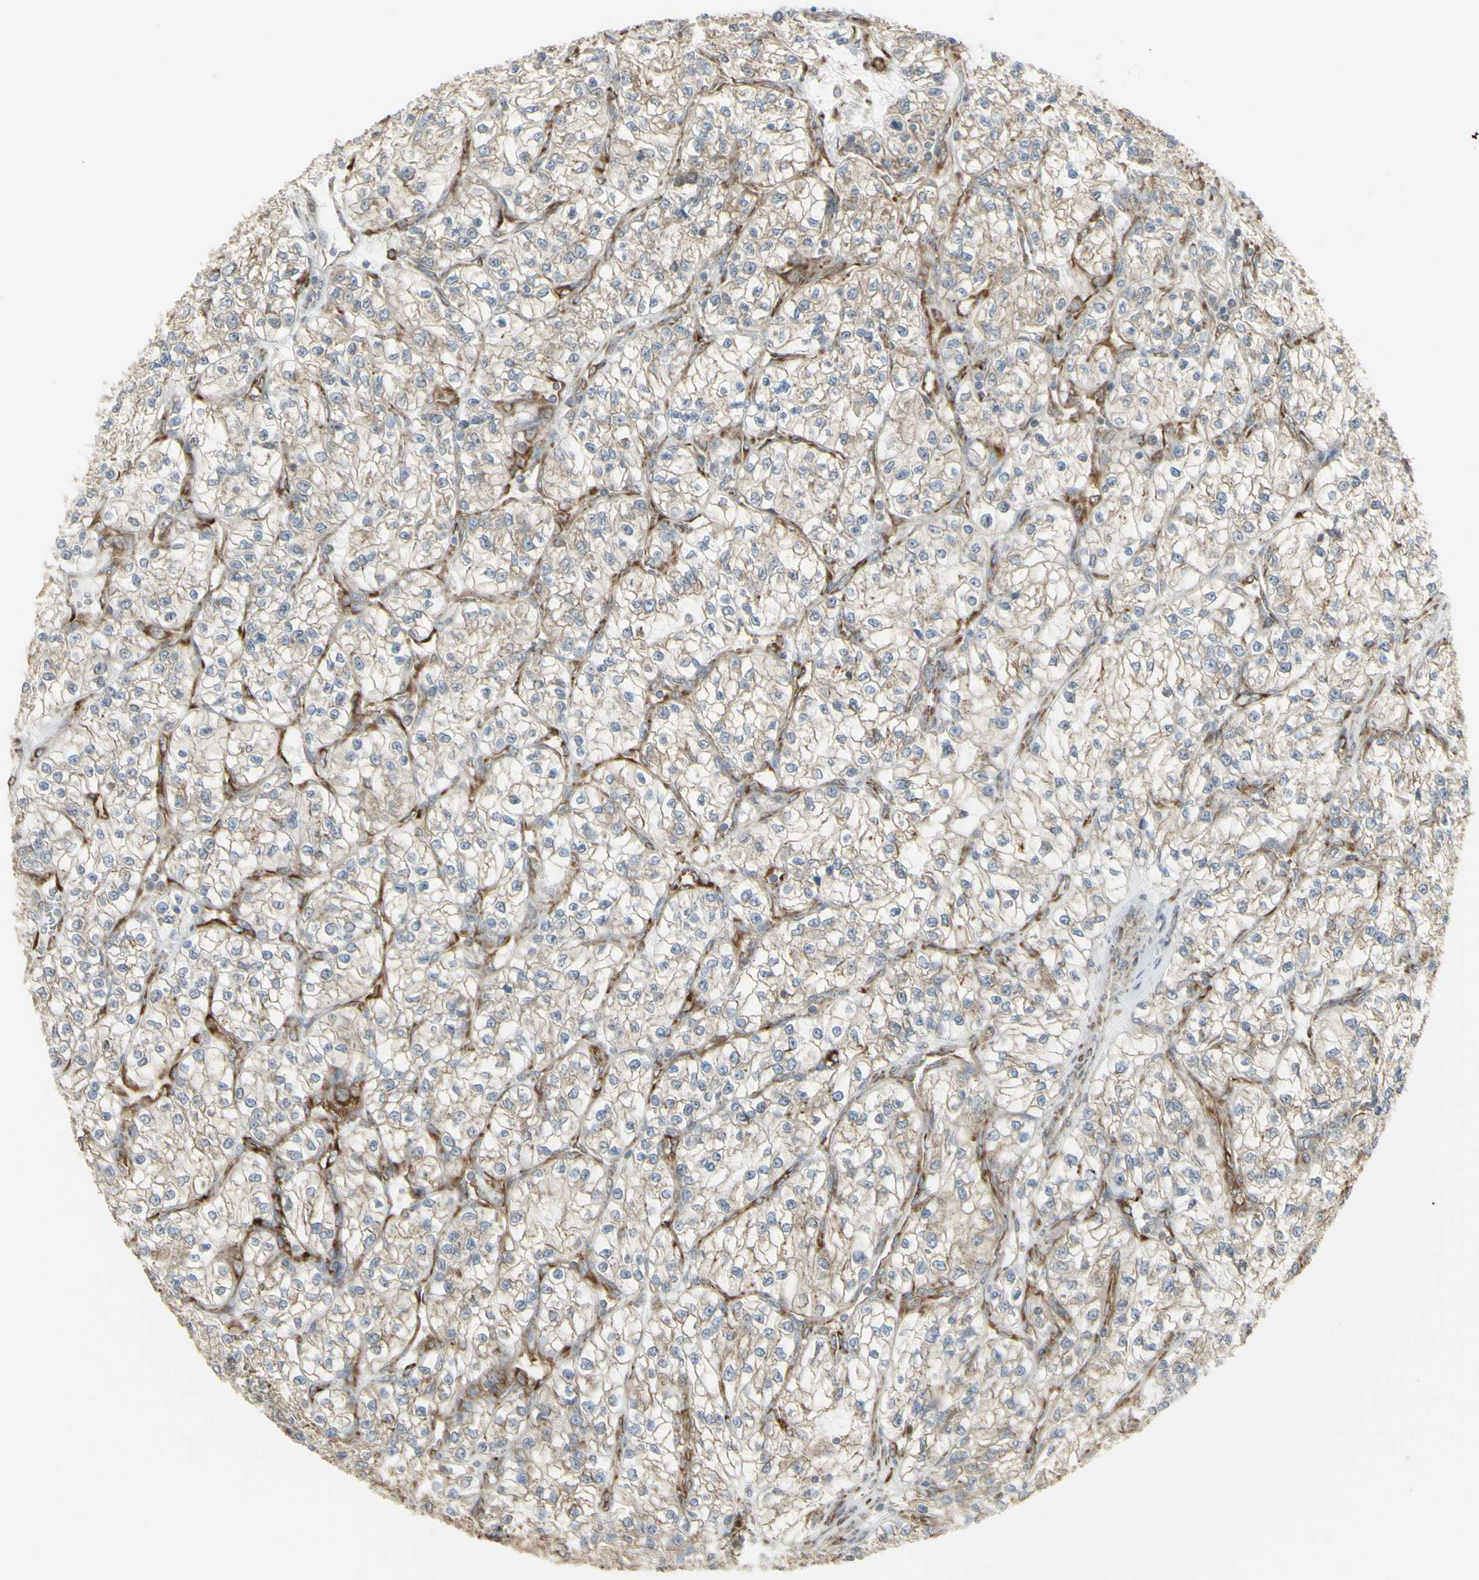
{"staining": {"intensity": "negative", "quantity": "none", "location": "none"}, "tissue": "renal cancer", "cell_type": "Tumor cells", "image_type": "cancer", "snomed": [{"axis": "morphology", "description": "Adenocarcinoma, NOS"}, {"axis": "topography", "description": "Kidney"}], "caption": "Immunohistochemistry of human adenocarcinoma (renal) shows no positivity in tumor cells.", "gene": "FKBP3", "patient": {"sex": "female", "age": 57}}